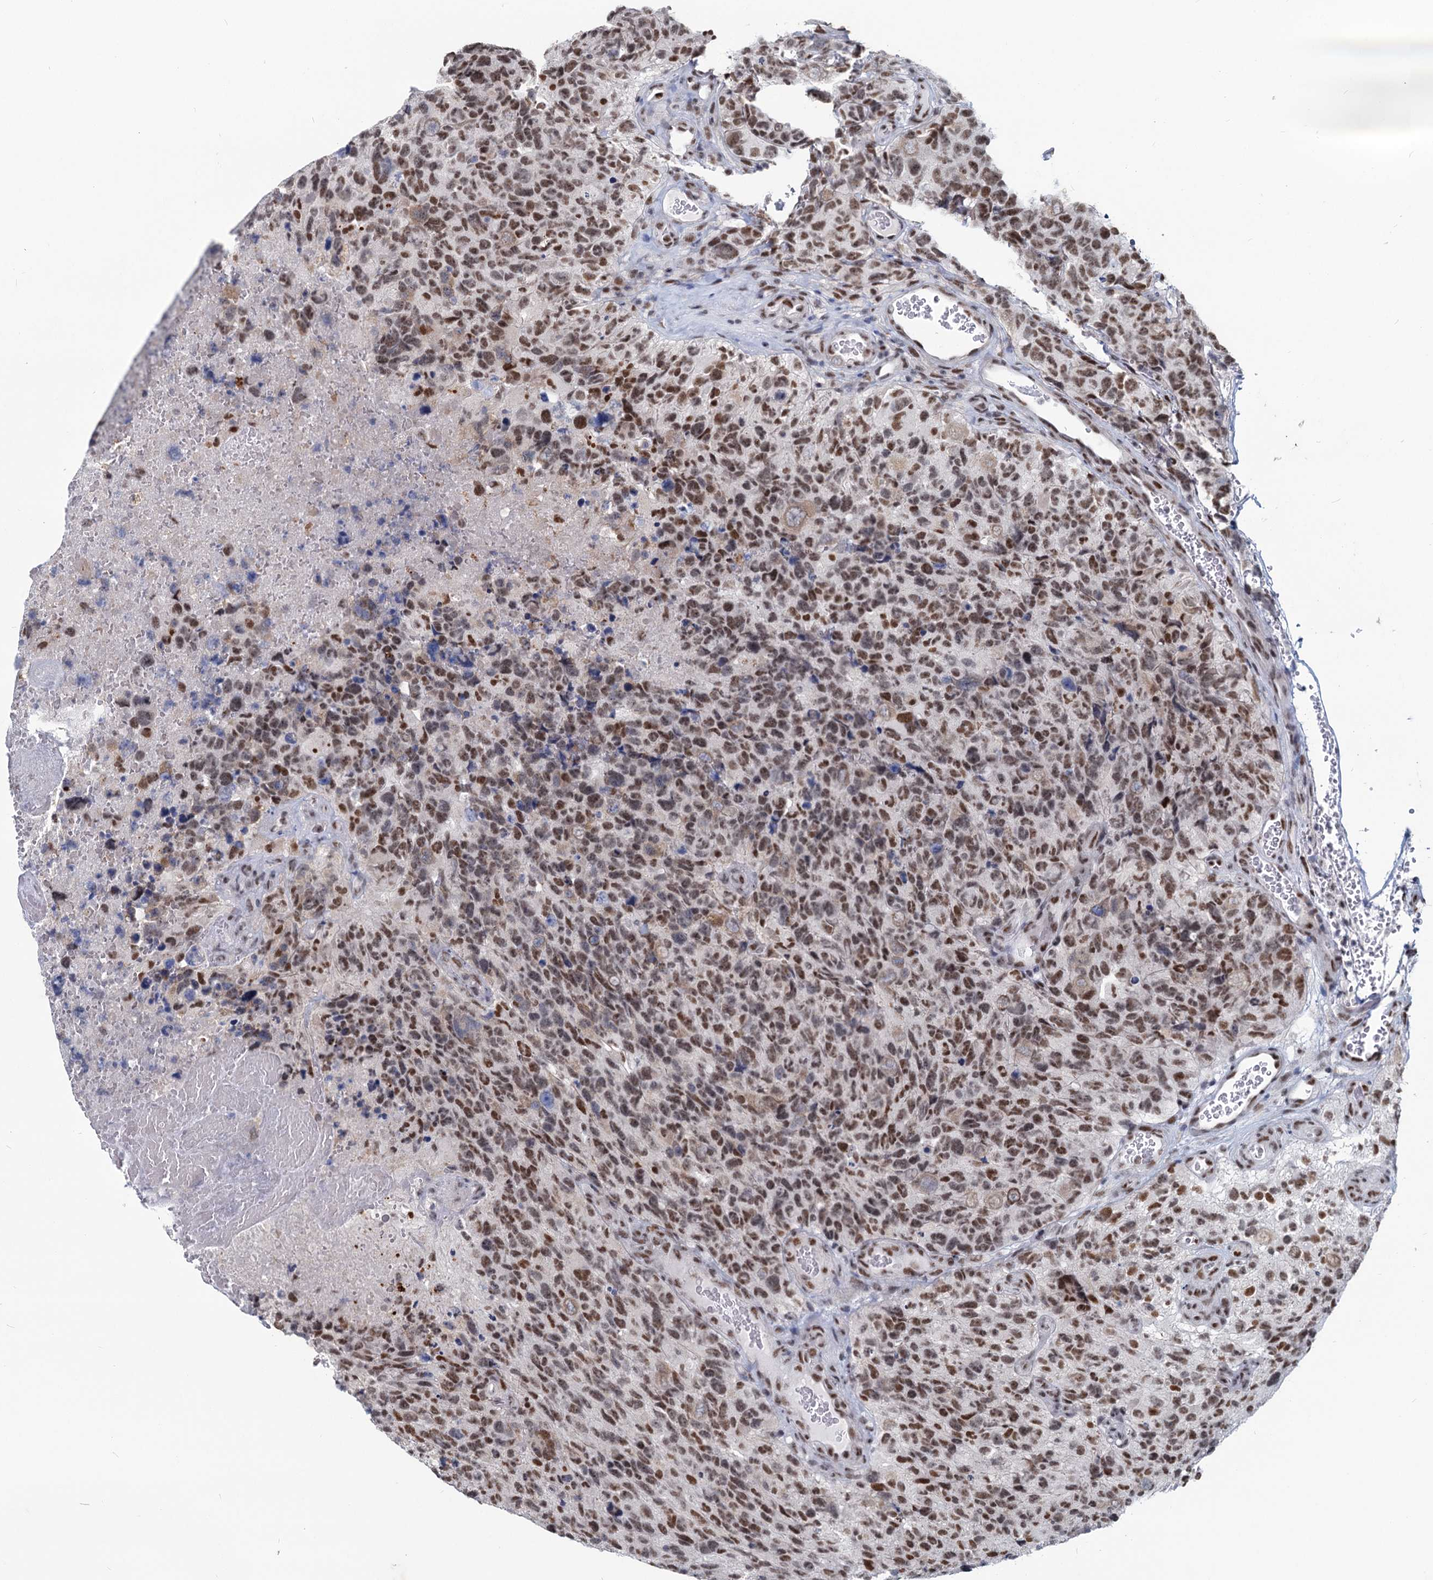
{"staining": {"intensity": "moderate", "quantity": ">75%", "location": "nuclear"}, "tissue": "glioma", "cell_type": "Tumor cells", "image_type": "cancer", "snomed": [{"axis": "morphology", "description": "Glioma, malignant, High grade"}, {"axis": "topography", "description": "Brain"}], "caption": "Glioma stained with immunohistochemistry (IHC) exhibits moderate nuclear expression in about >75% of tumor cells.", "gene": "METTL14", "patient": {"sex": "male", "age": 69}}